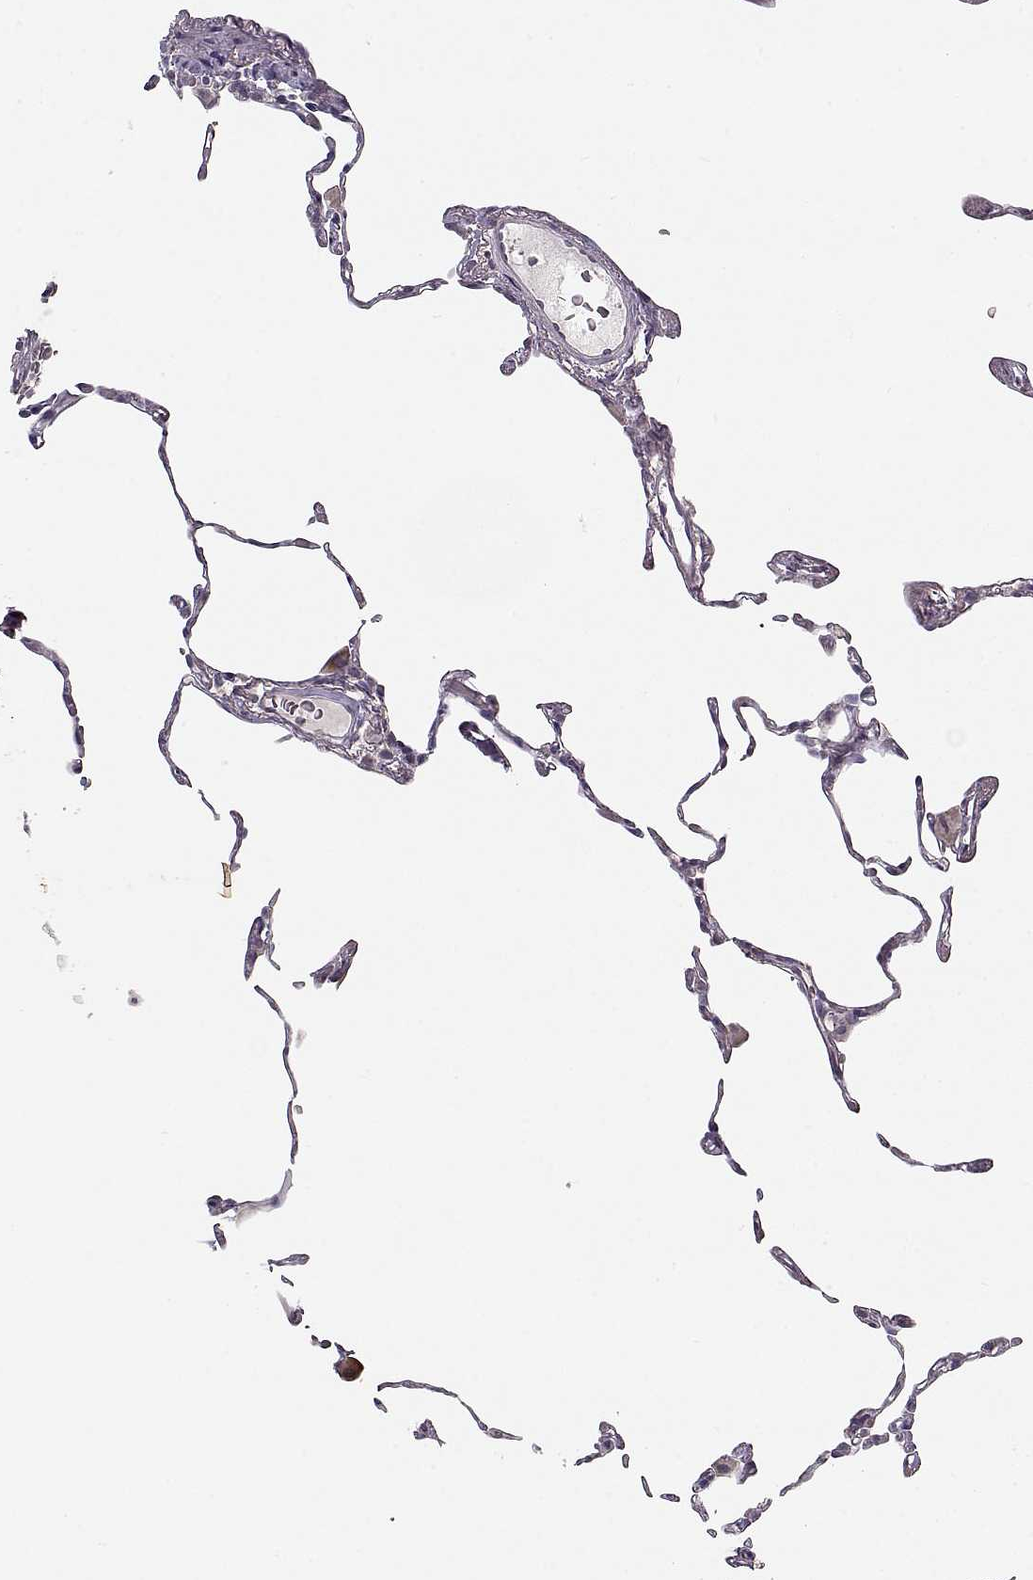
{"staining": {"intensity": "negative", "quantity": "none", "location": "none"}, "tissue": "lung", "cell_type": "Alveolar cells", "image_type": "normal", "snomed": [{"axis": "morphology", "description": "Normal tissue, NOS"}, {"axis": "topography", "description": "Lung"}], "caption": "Immunohistochemical staining of benign lung exhibits no significant staining in alveolar cells. (DAB (3,3'-diaminobenzidine) IHC, high magnification).", "gene": "UROC1", "patient": {"sex": "female", "age": 57}}